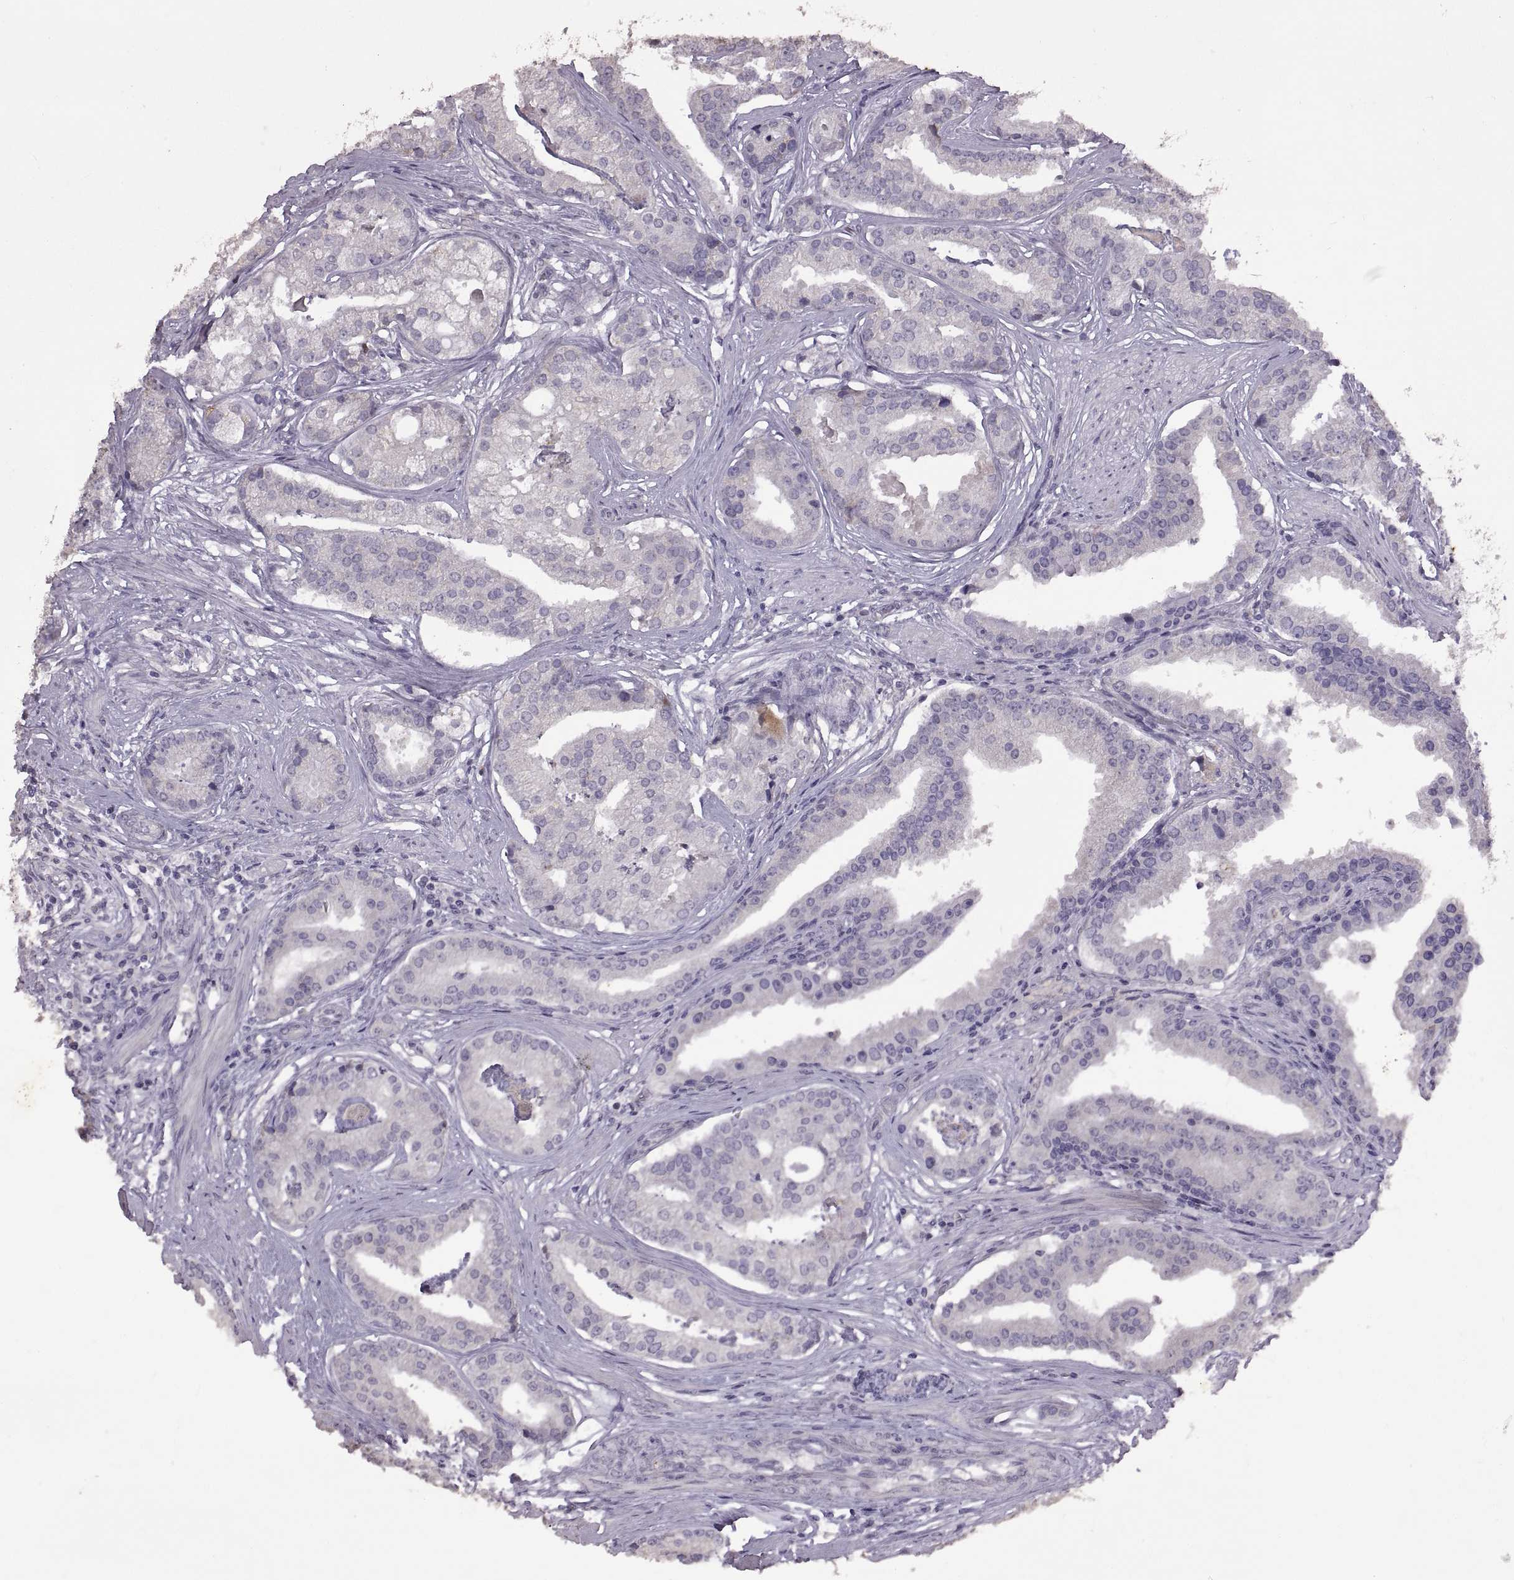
{"staining": {"intensity": "negative", "quantity": "none", "location": "none"}, "tissue": "prostate cancer", "cell_type": "Tumor cells", "image_type": "cancer", "snomed": [{"axis": "morphology", "description": "Adenocarcinoma, NOS"}, {"axis": "topography", "description": "Prostate and seminal vesicle, NOS"}, {"axis": "topography", "description": "Prostate"}], "caption": "This is an IHC micrograph of human adenocarcinoma (prostate). There is no staining in tumor cells.", "gene": "DEFB136", "patient": {"sex": "male", "age": 44}}